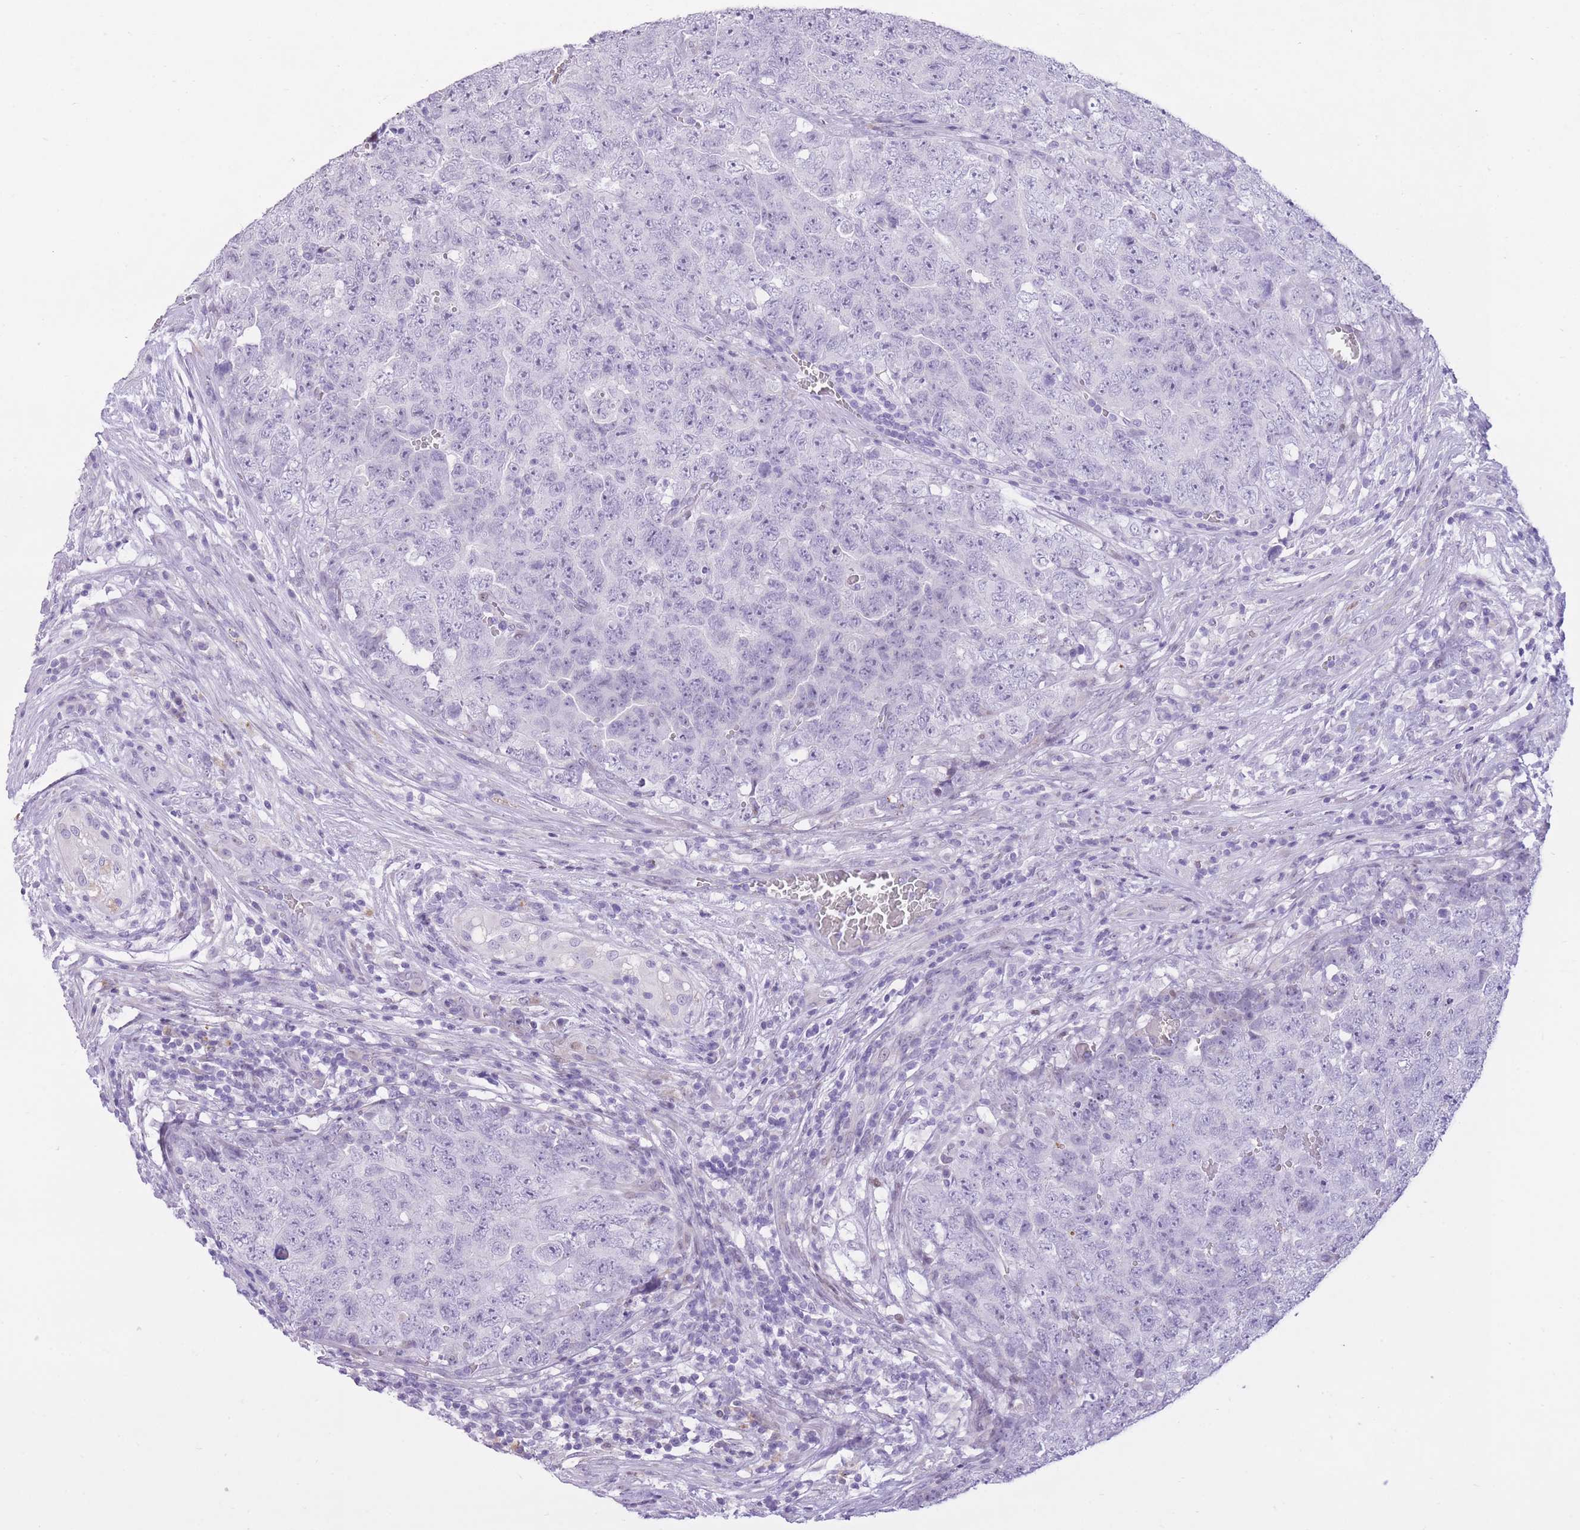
{"staining": {"intensity": "negative", "quantity": "none", "location": "none"}, "tissue": "testis cancer", "cell_type": "Tumor cells", "image_type": "cancer", "snomed": [{"axis": "morphology", "description": "Seminoma, NOS"}, {"axis": "morphology", "description": "Teratoma, malignant, NOS"}, {"axis": "topography", "description": "Testis"}], "caption": "Immunohistochemistry (IHC) of malignant teratoma (testis) exhibits no staining in tumor cells.", "gene": "WDR70", "patient": {"sex": "male", "age": 34}}